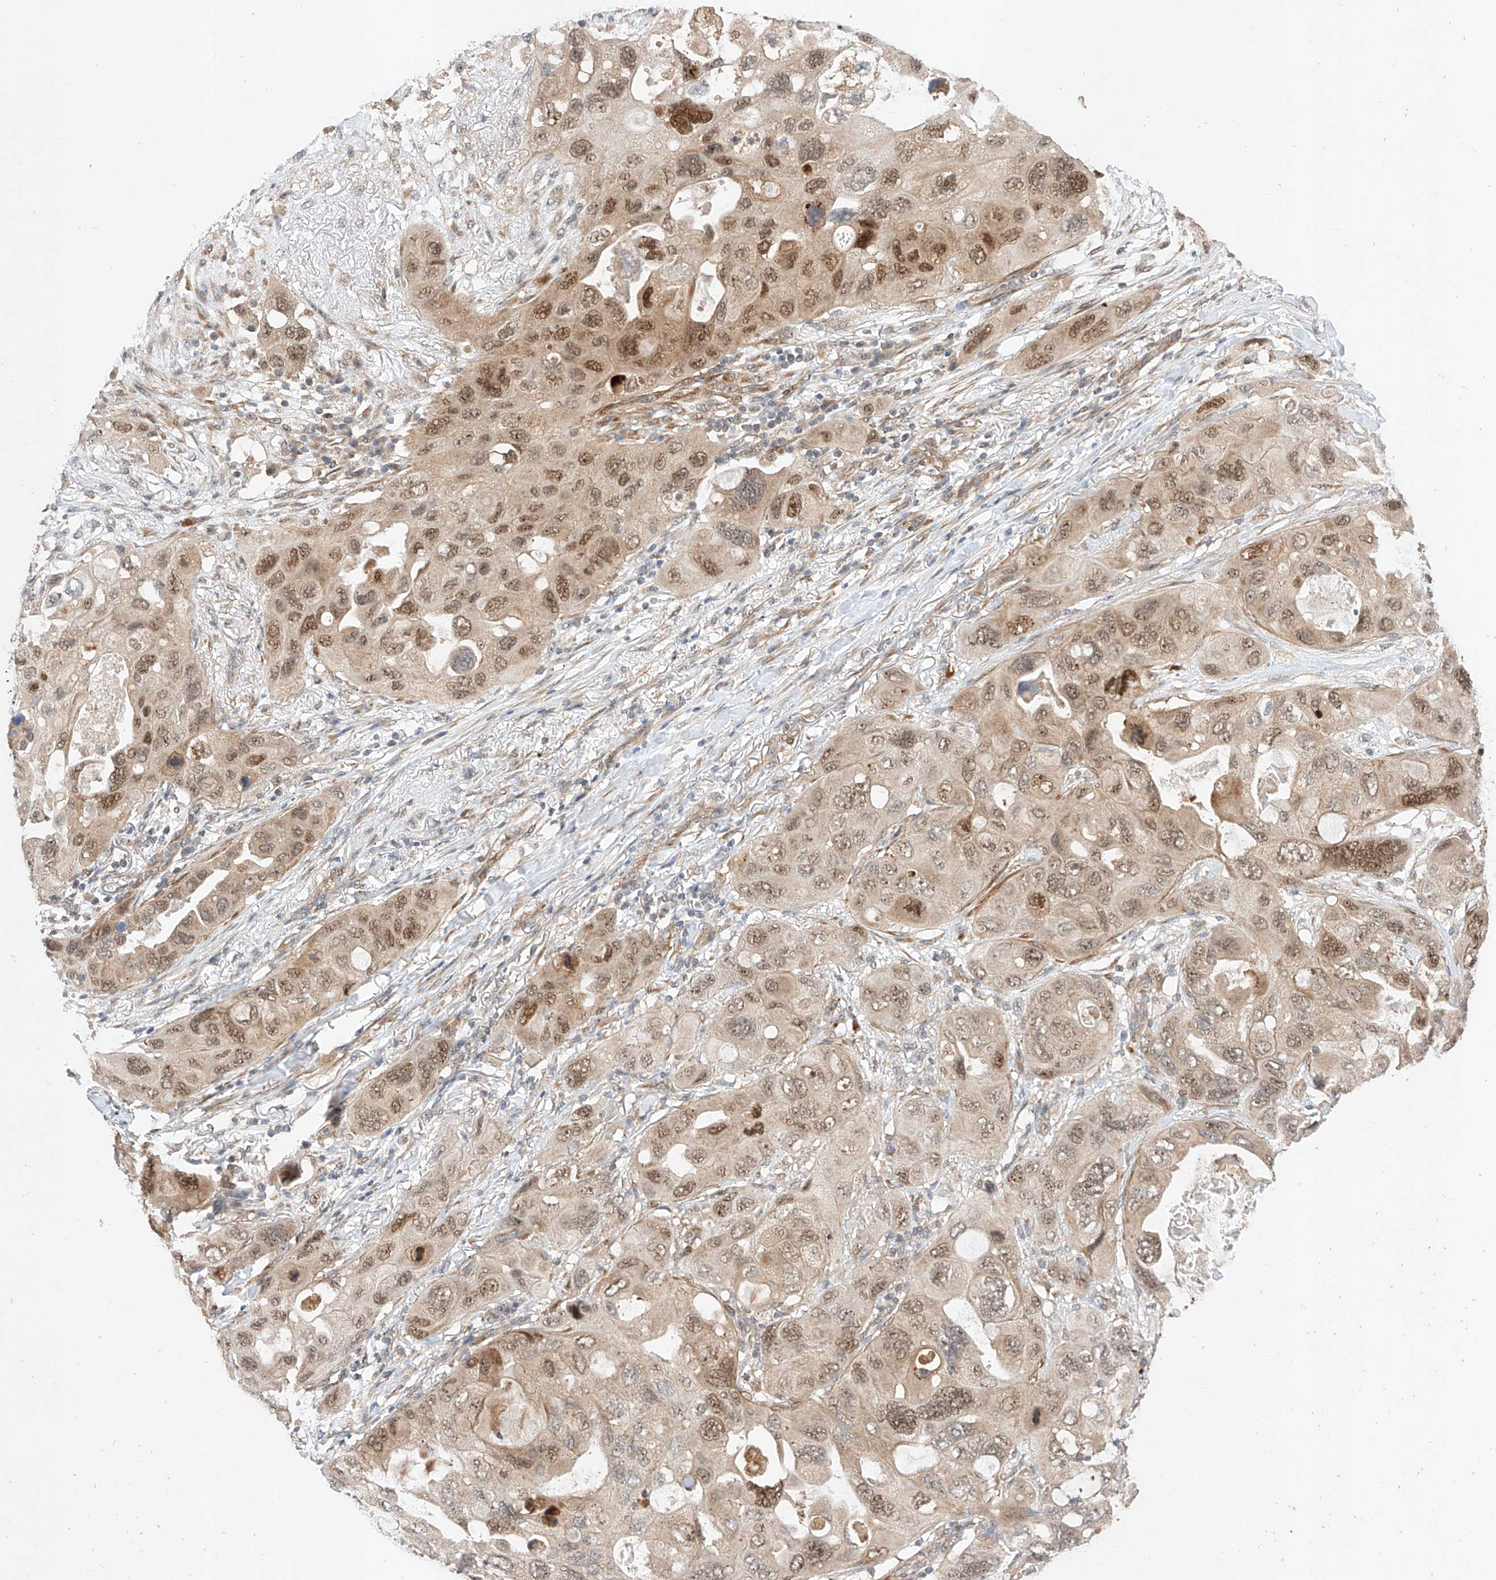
{"staining": {"intensity": "moderate", "quantity": ">75%", "location": "nuclear"}, "tissue": "lung cancer", "cell_type": "Tumor cells", "image_type": "cancer", "snomed": [{"axis": "morphology", "description": "Squamous cell carcinoma, NOS"}, {"axis": "topography", "description": "Lung"}], "caption": "Lung cancer (squamous cell carcinoma) tissue displays moderate nuclear staining in approximately >75% of tumor cells (Stains: DAB (3,3'-diaminobenzidine) in brown, nuclei in blue, Microscopy: brightfield microscopy at high magnification).", "gene": "RAB23", "patient": {"sex": "female", "age": 73}}